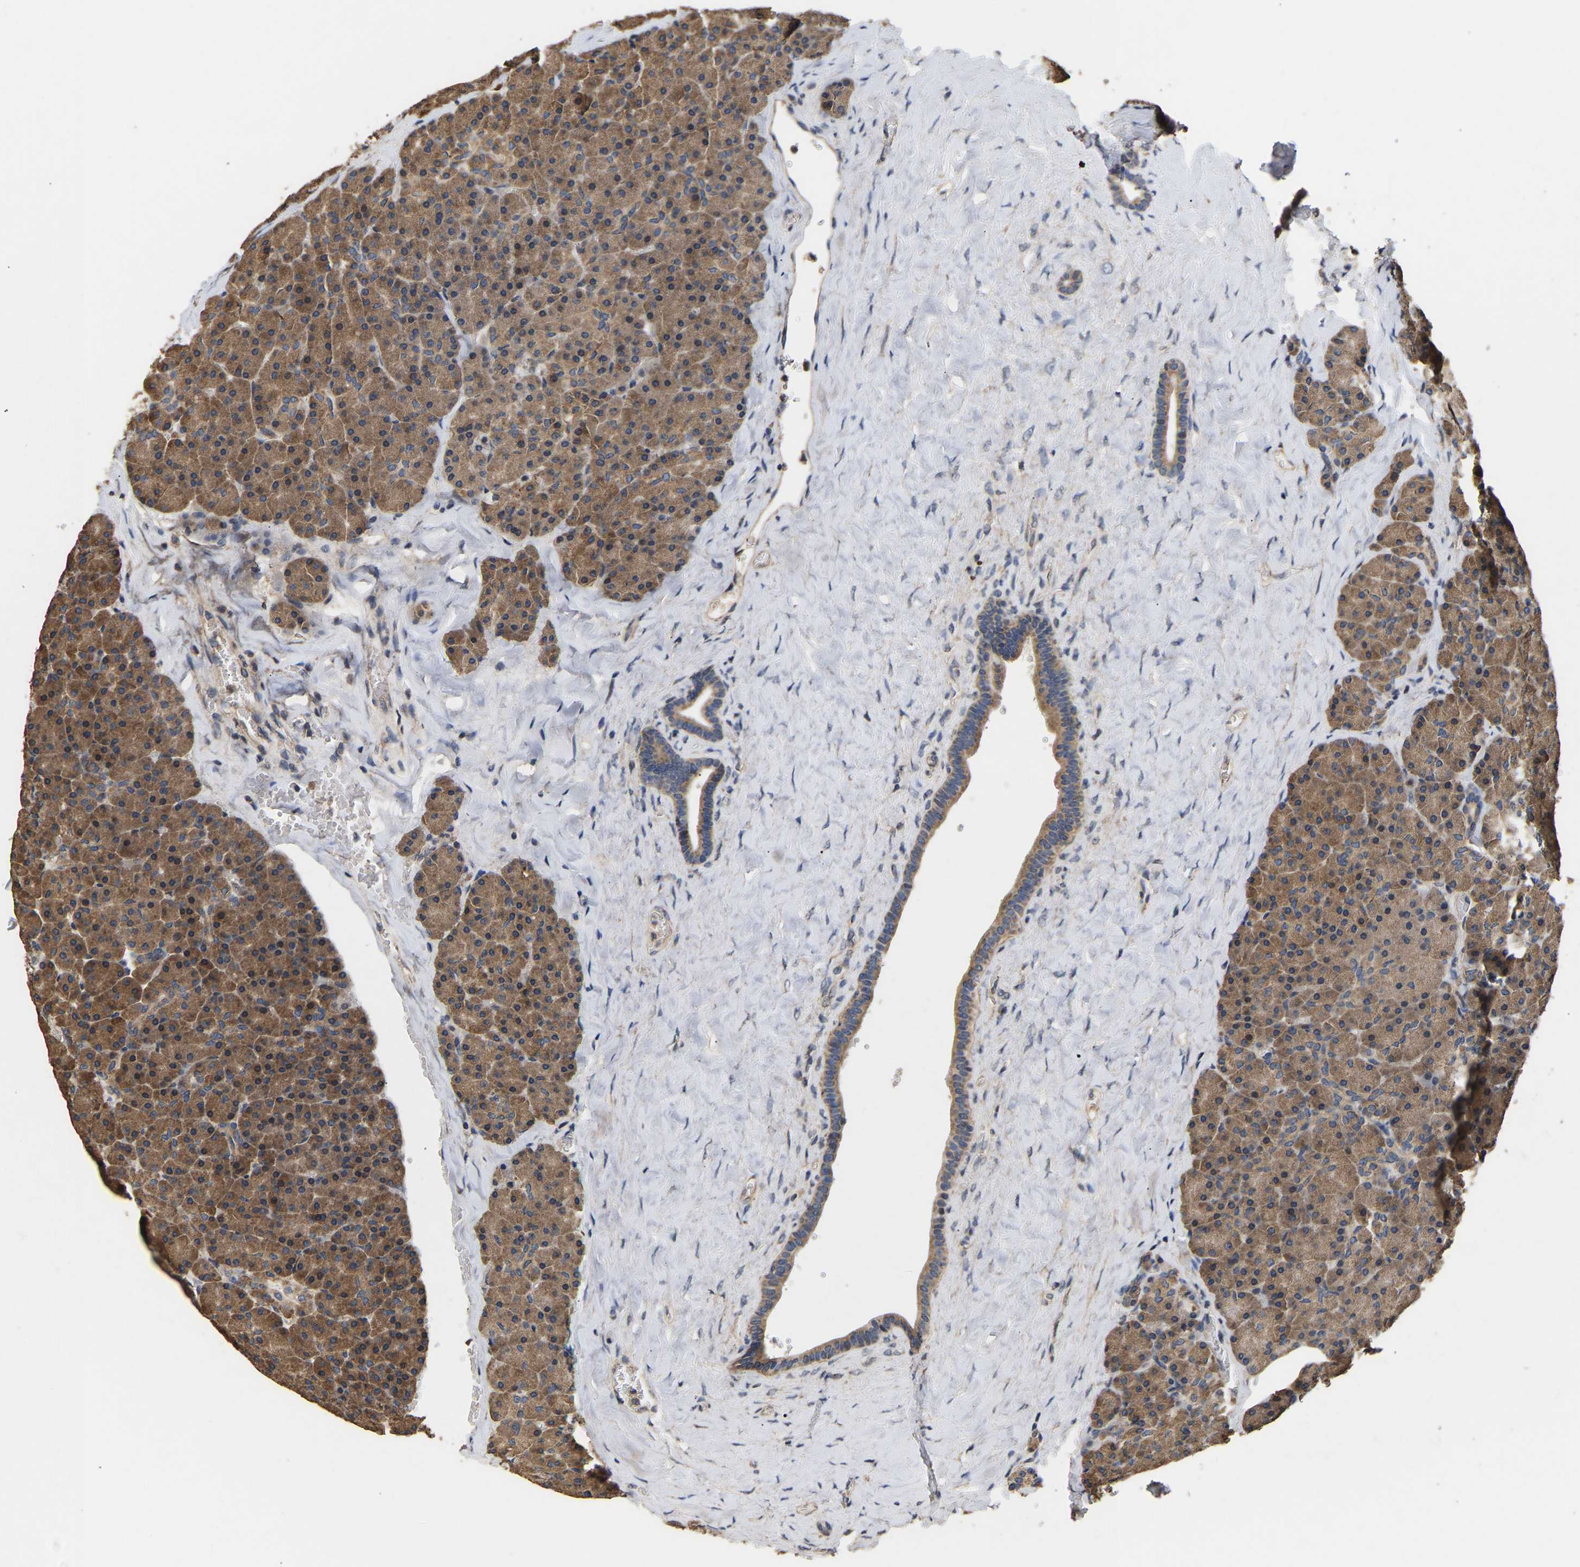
{"staining": {"intensity": "moderate", "quantity": ">75%", "location": "cytoplasmic/membranous"}, "tissue": "pancreas", "cell_type": "Exocrine glandular cells", "image_type": "normal", "snomed": [{"axis": "morphology", "description": "Normal tissue, NOS"}, {"axis": "morphology", "description": "Carcinoid, malignant, NOS"}, {"axis": "topography", "description": "Pancreas"}], "caption": "Immunohistochemical staining of normal human pancreas displays moderate cytoplasmic/membranous protein expression in about >75% of exocrine glandular cells. (IHC, brightfield microscopy, high magnification).", "gene": "AIMP2", "patient": {"sex": "female", "age": 35}}